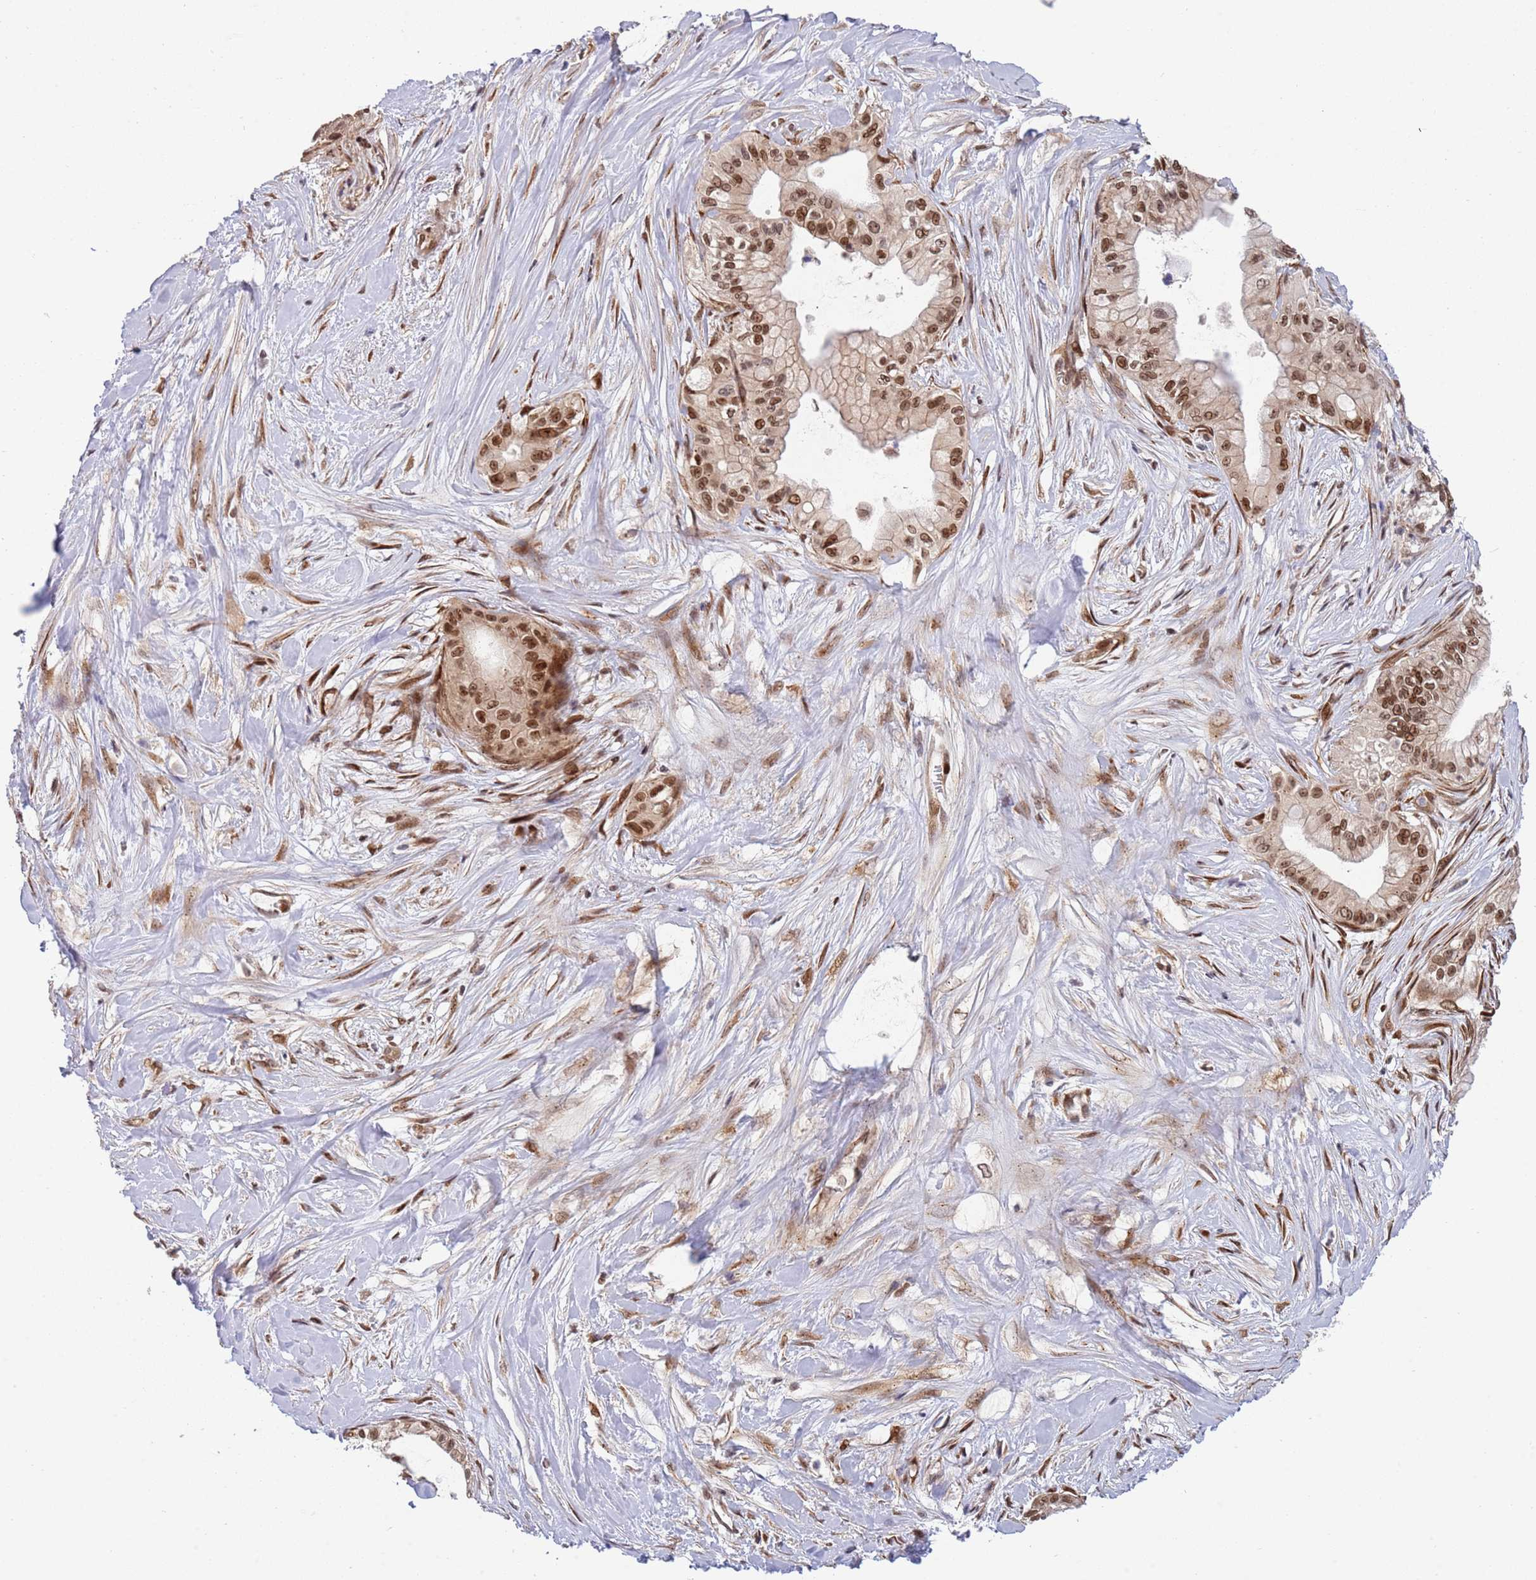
{"staining": {"intensity": "moderate", "quantity": ">75%", "location": "nuclear"}, "tissue": "pancreatic cancer", "cell_type": "Tumor cells", "image_type": "cancer", "snomed": [{"axis": "morphology", "description": "Adenocarcinoma, NOS"}, {"axis": "topography", "description": "Pancreas"}], "caption": "Pancreatic cancer (adenocarcinoma) was stained to show a protein in brown. There is medium levels of moderate nuclear positivity in approximately >75% of tumor cells.", "gene": "TBX10", "patient": {"sex": "male", "age": 78}}